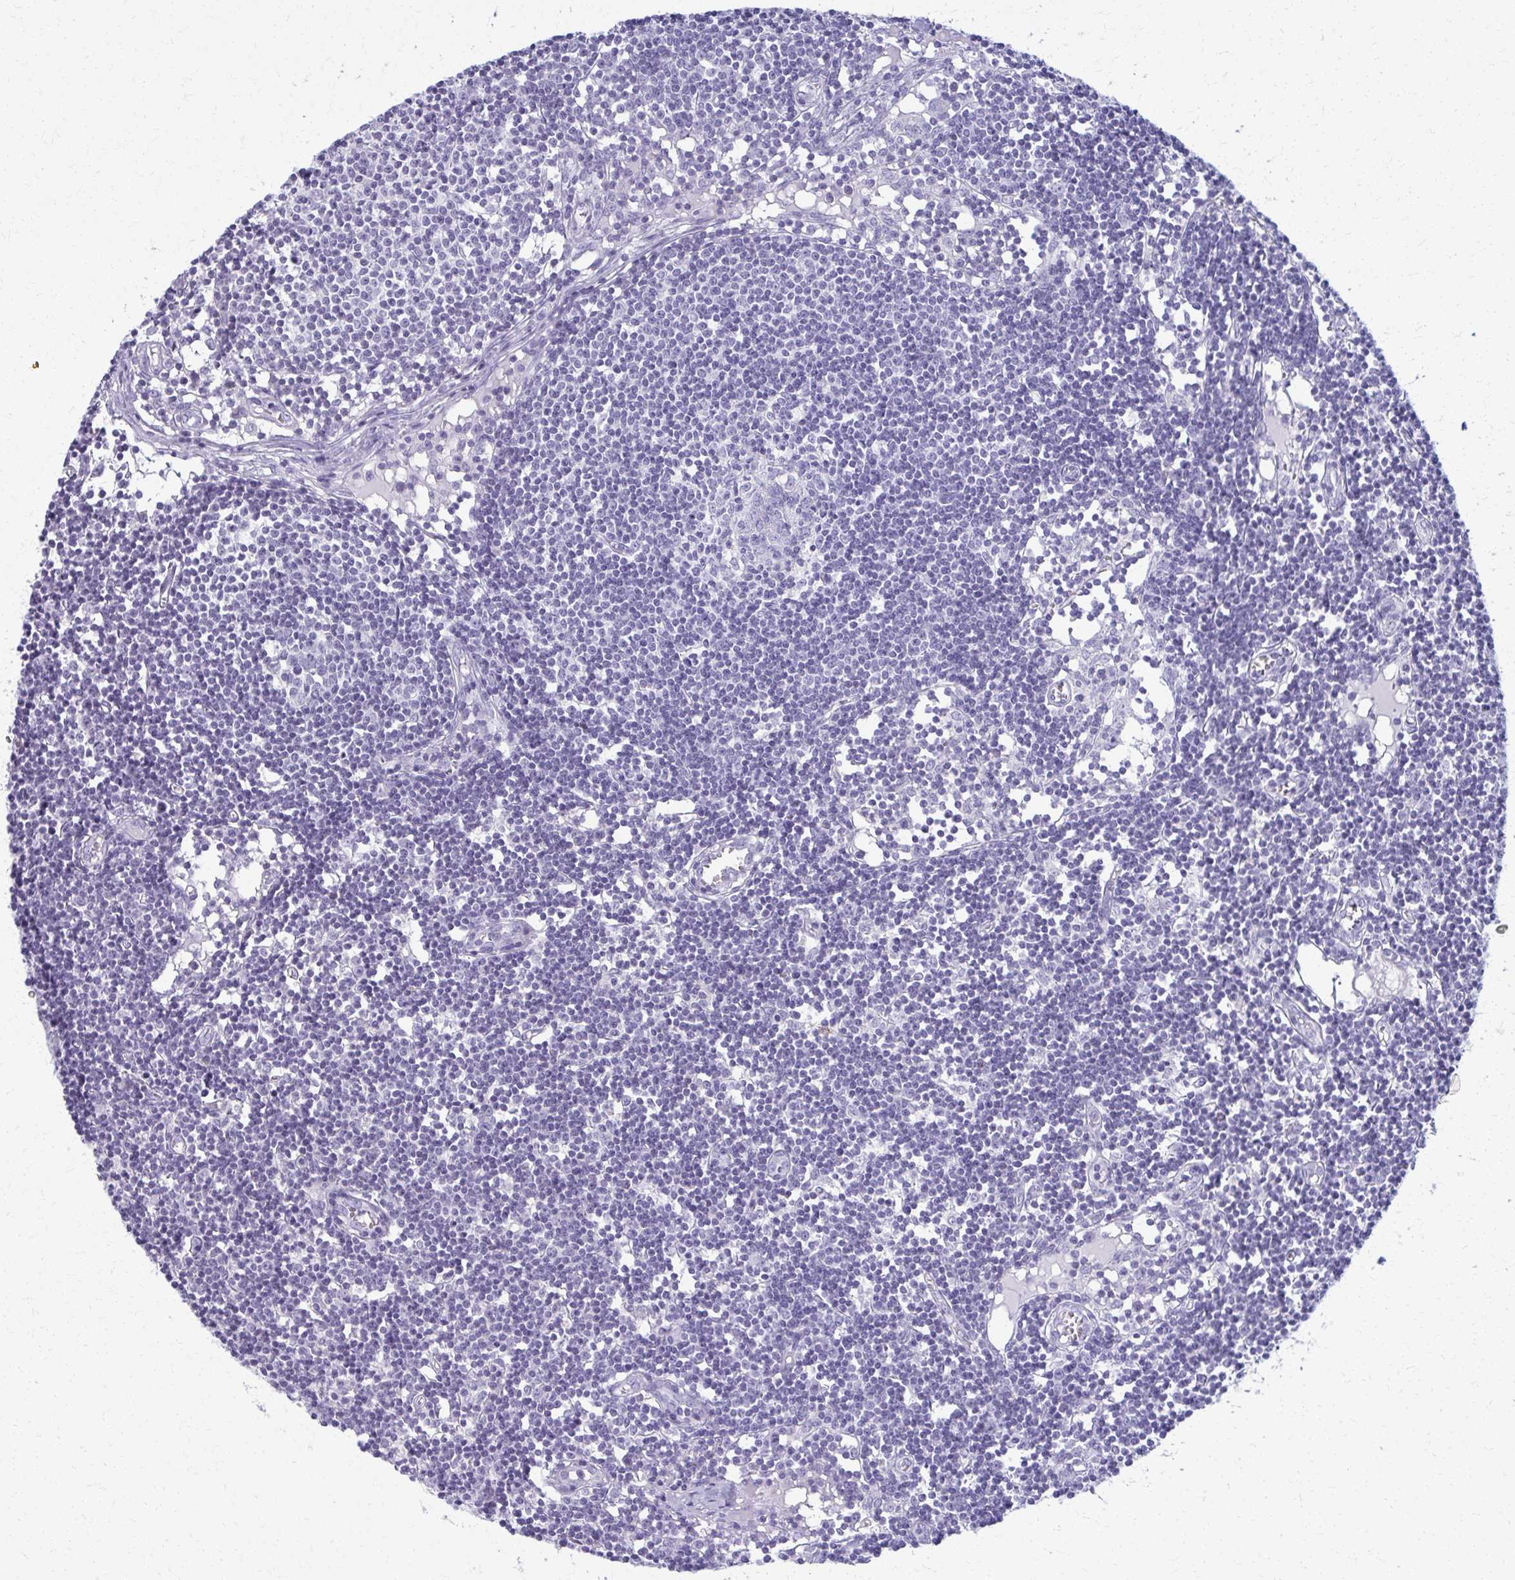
{"staining": {"intensity": "negative", "quantity": "none", "location": "none"}, "tissue": "lymph node", "cell_type": "Germinal center cells", "image_type": "normal", "snomed": [{"axis": "morphology", "description": "Normal tissue, NOS"}, {"axis": "topography", "description": "Lymph node"}], "caption": "Germinal center cells are negative for brown protein staining in unremarkable lymph node. (DAB IHC, high magnification).", "gene": "ACSM2A", "patient": {"sex": "female", "age": 11}}